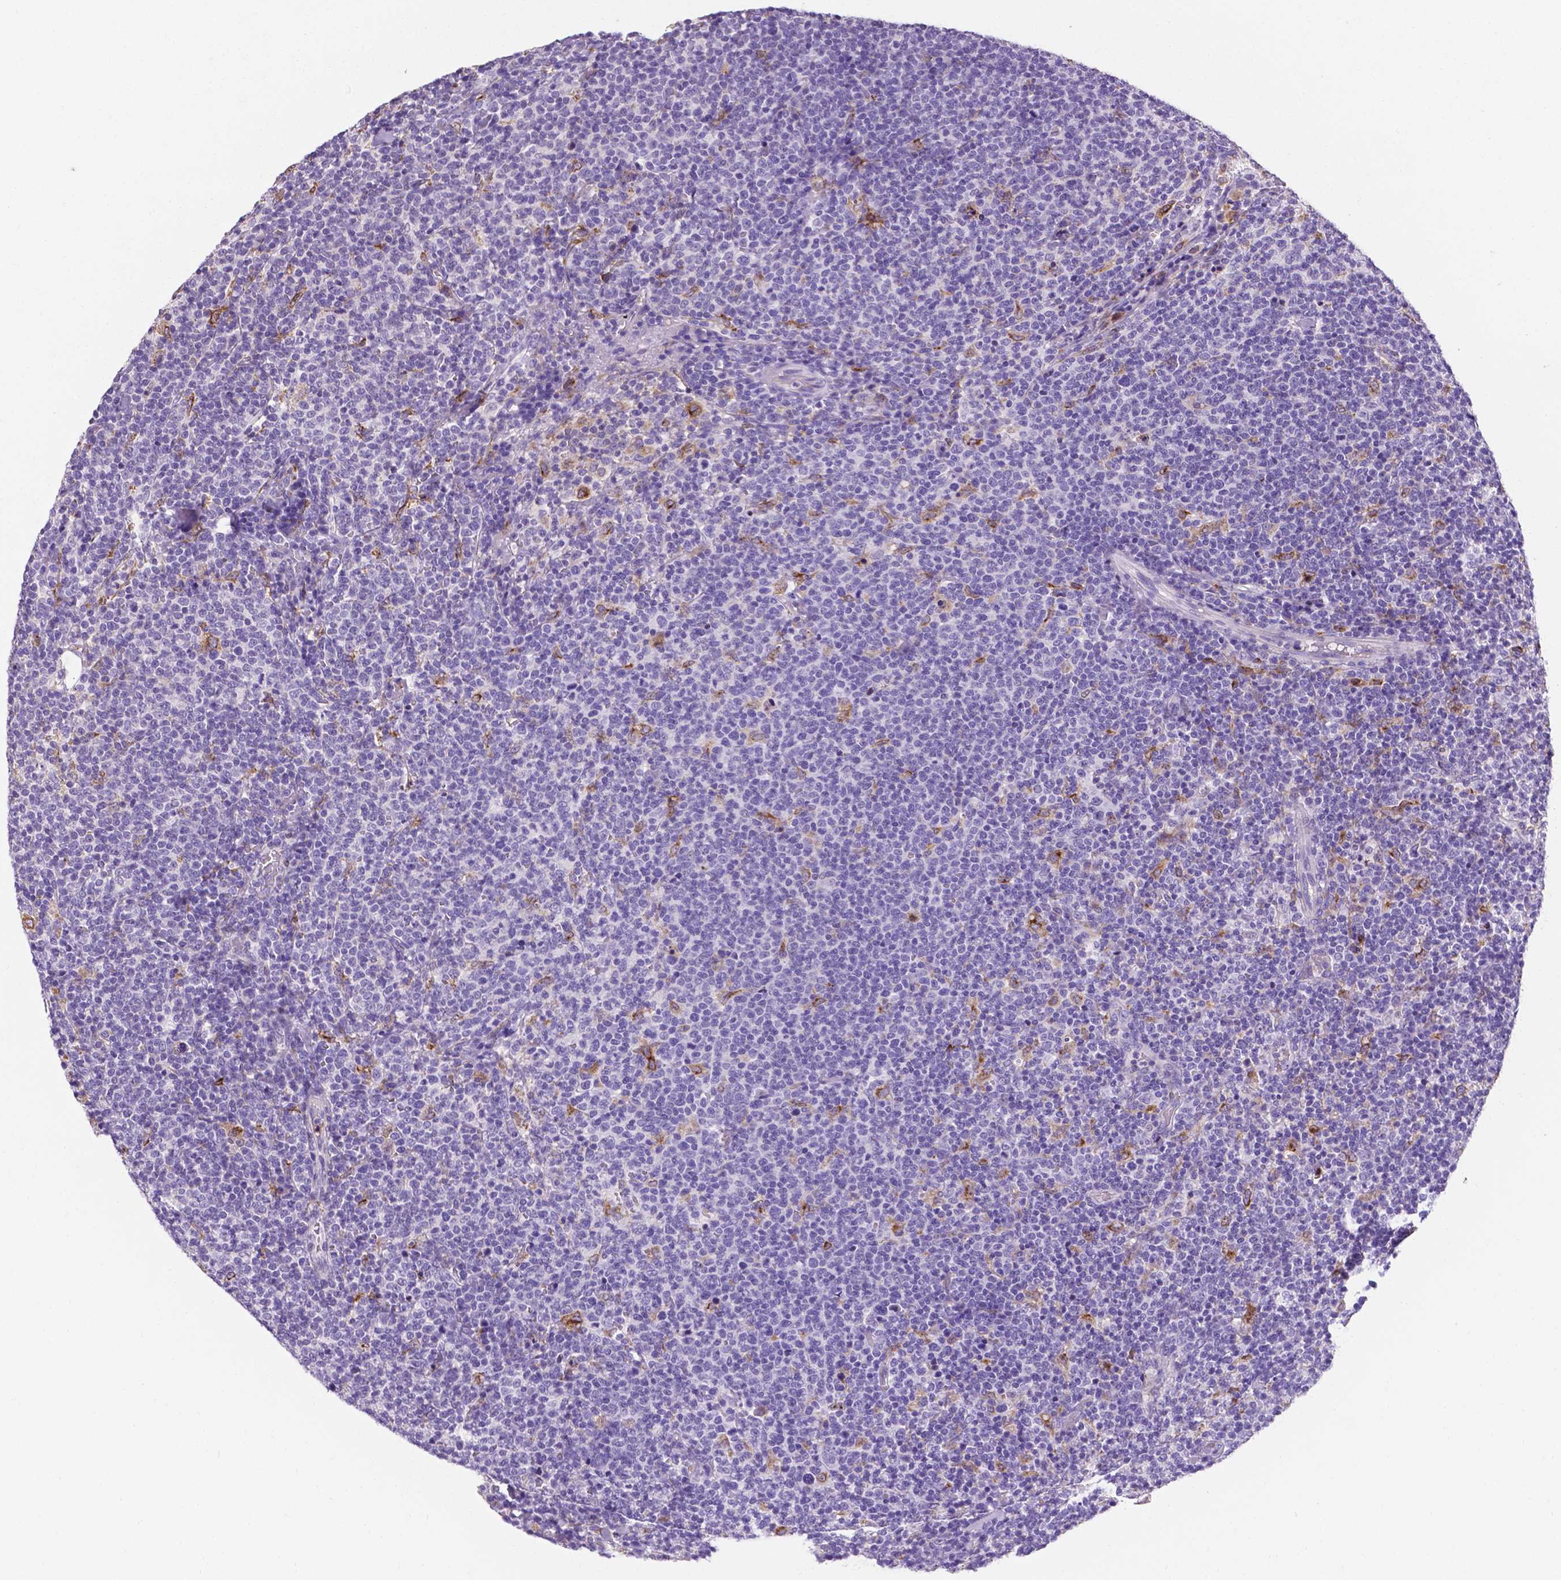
{"staining": {"intensity": "negative", "quantity": "none", "location": "none"}, "tissue": "lymphoma", "cell_type": "Tumor cells", "image_type": "cancer", "snomed": [{"axis": "morphology", "description": "Malignant lymphoma, non-Hodgkin's type, High grade"}, {"axis": "topography", "description": "Lymph node"}], "caption": "An immunohistochemistry (IHC) image of malignant lymphoma, non-Hodgkin's type (high-grade) is shown. There is no staining in tumor cells of malignant lymphoma, non-Hodgkin's type (high-grade).", "gene": "APOE", "patient": {"sex": "male", "age": 61}}